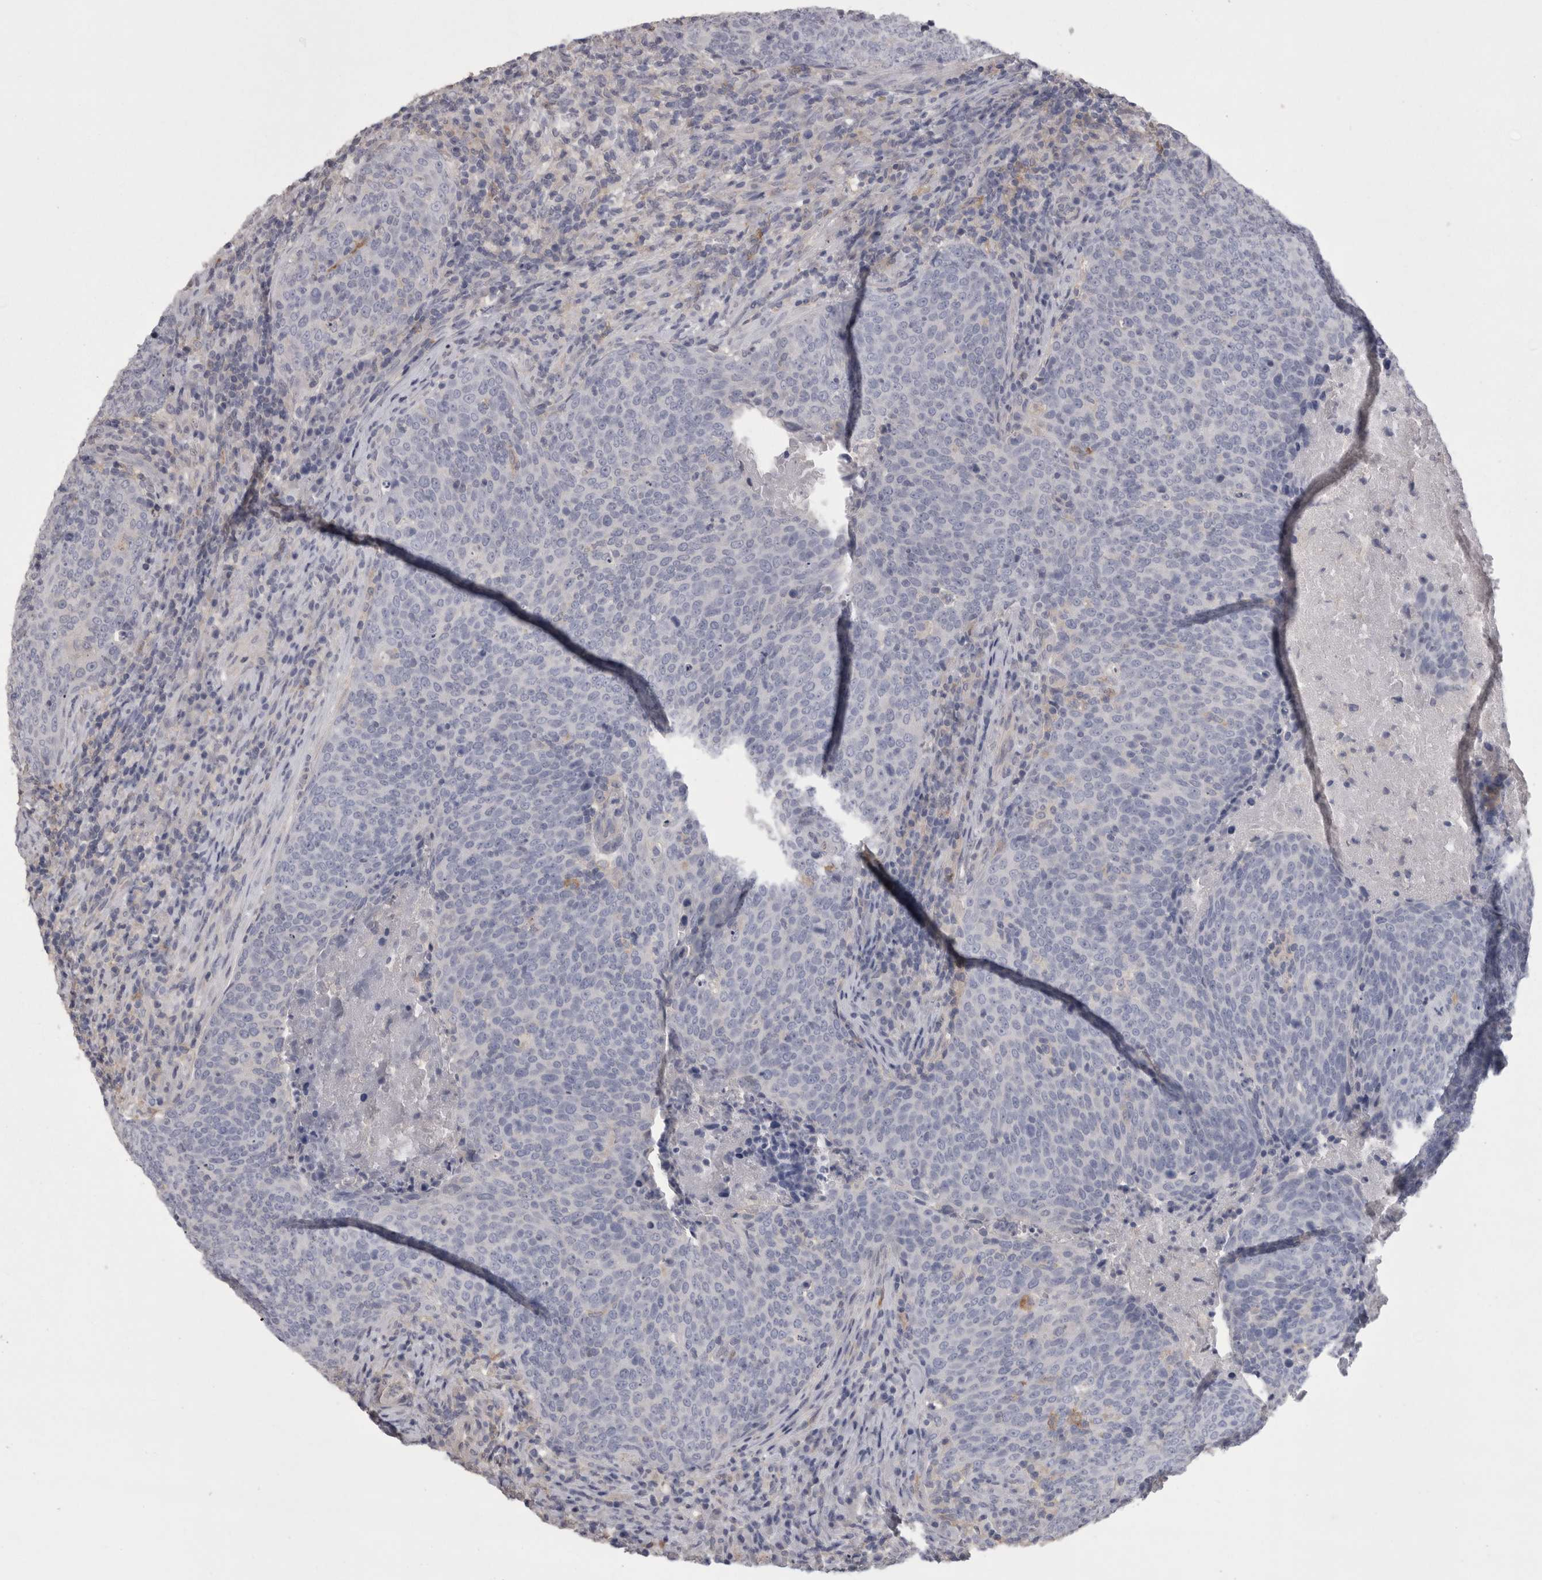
{"staining": {"intensity": "negative", "quantity": "none", "location": "none"}, "tissue": "head and neck cancer", "cell_type": "Tumor cells", "image_type": "cancer", "snomed": [{"axis": "morphology", "description": "Squamous cell carcinoma, NOS"}, {"axis": "morphology", "description": "Squamous cell carcinoma, metastatic, NOS"}, {"axis": "topography", "description": "Lymph node"}, {"axis": "topography", "description": "Head-Neck"}], "caption": "Protein analysis of metastatic squamous cell carcinoma (head and neck) exhibits no significant expression in tumor cells.", "gene": "CAMK2D", "patient": {"sex": "male", "age": 62}}